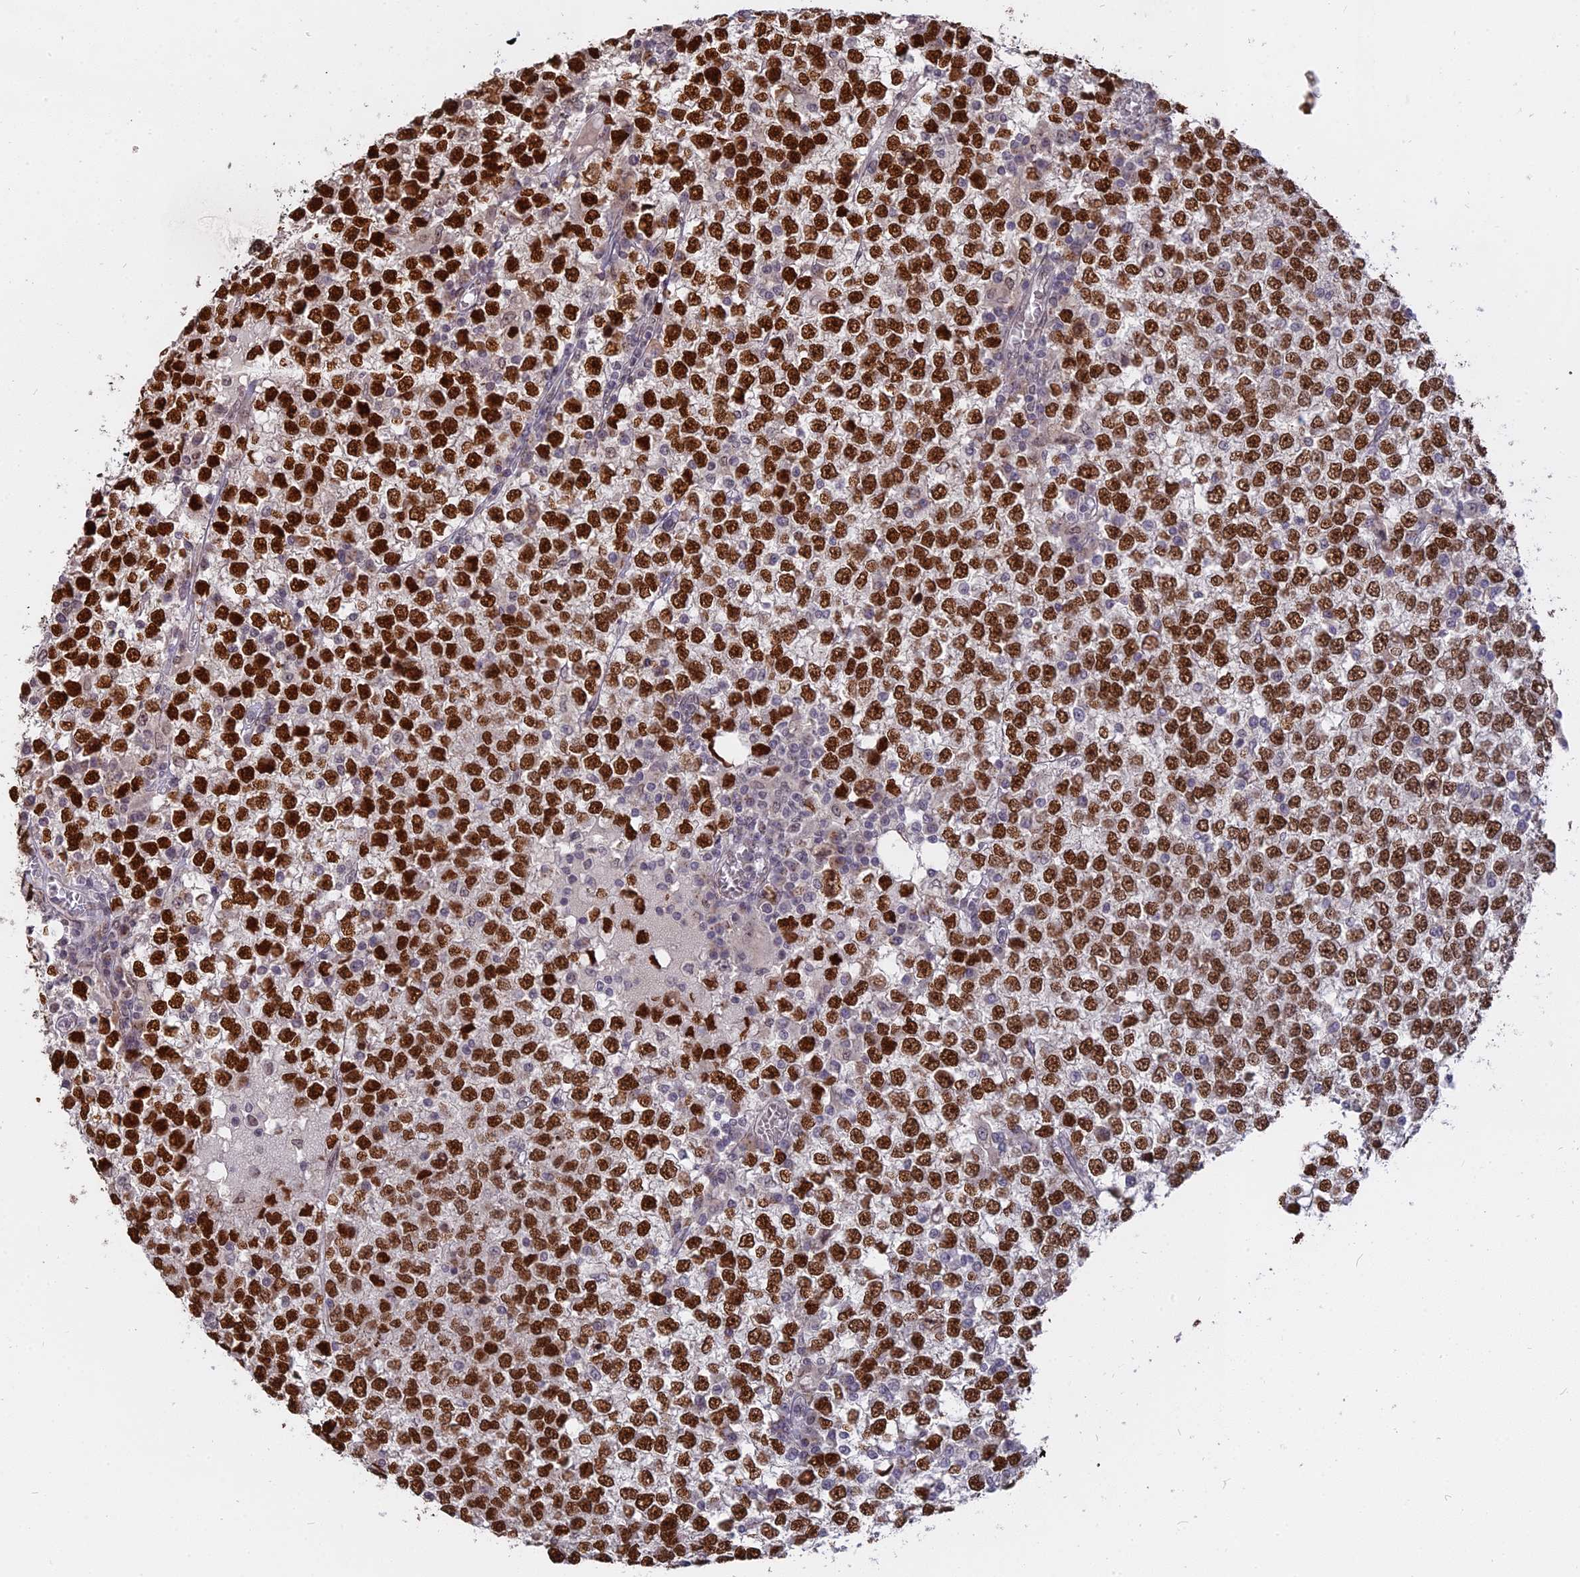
{"staining": {"intensity": "strong", "quantity": ">75%", "location": "nuclear"}, "tissue": "testis cancer", "cell_type": "Tumor cells", "image_type": "cancer", "snomed": [{"axis": "morphology", "description": "Seminoma, NOS"}, {"axis": "topography", "description": "Testis"}], "caption": "The immunohistochemical stain shows strong nuclear expression in tumor cells of testis seminoma tissue. (DAB IHC, brown staining for protein, blue staining for nuclei).", "gene": "NR1H3", "patient": {"sex": "male", "age": 65}}